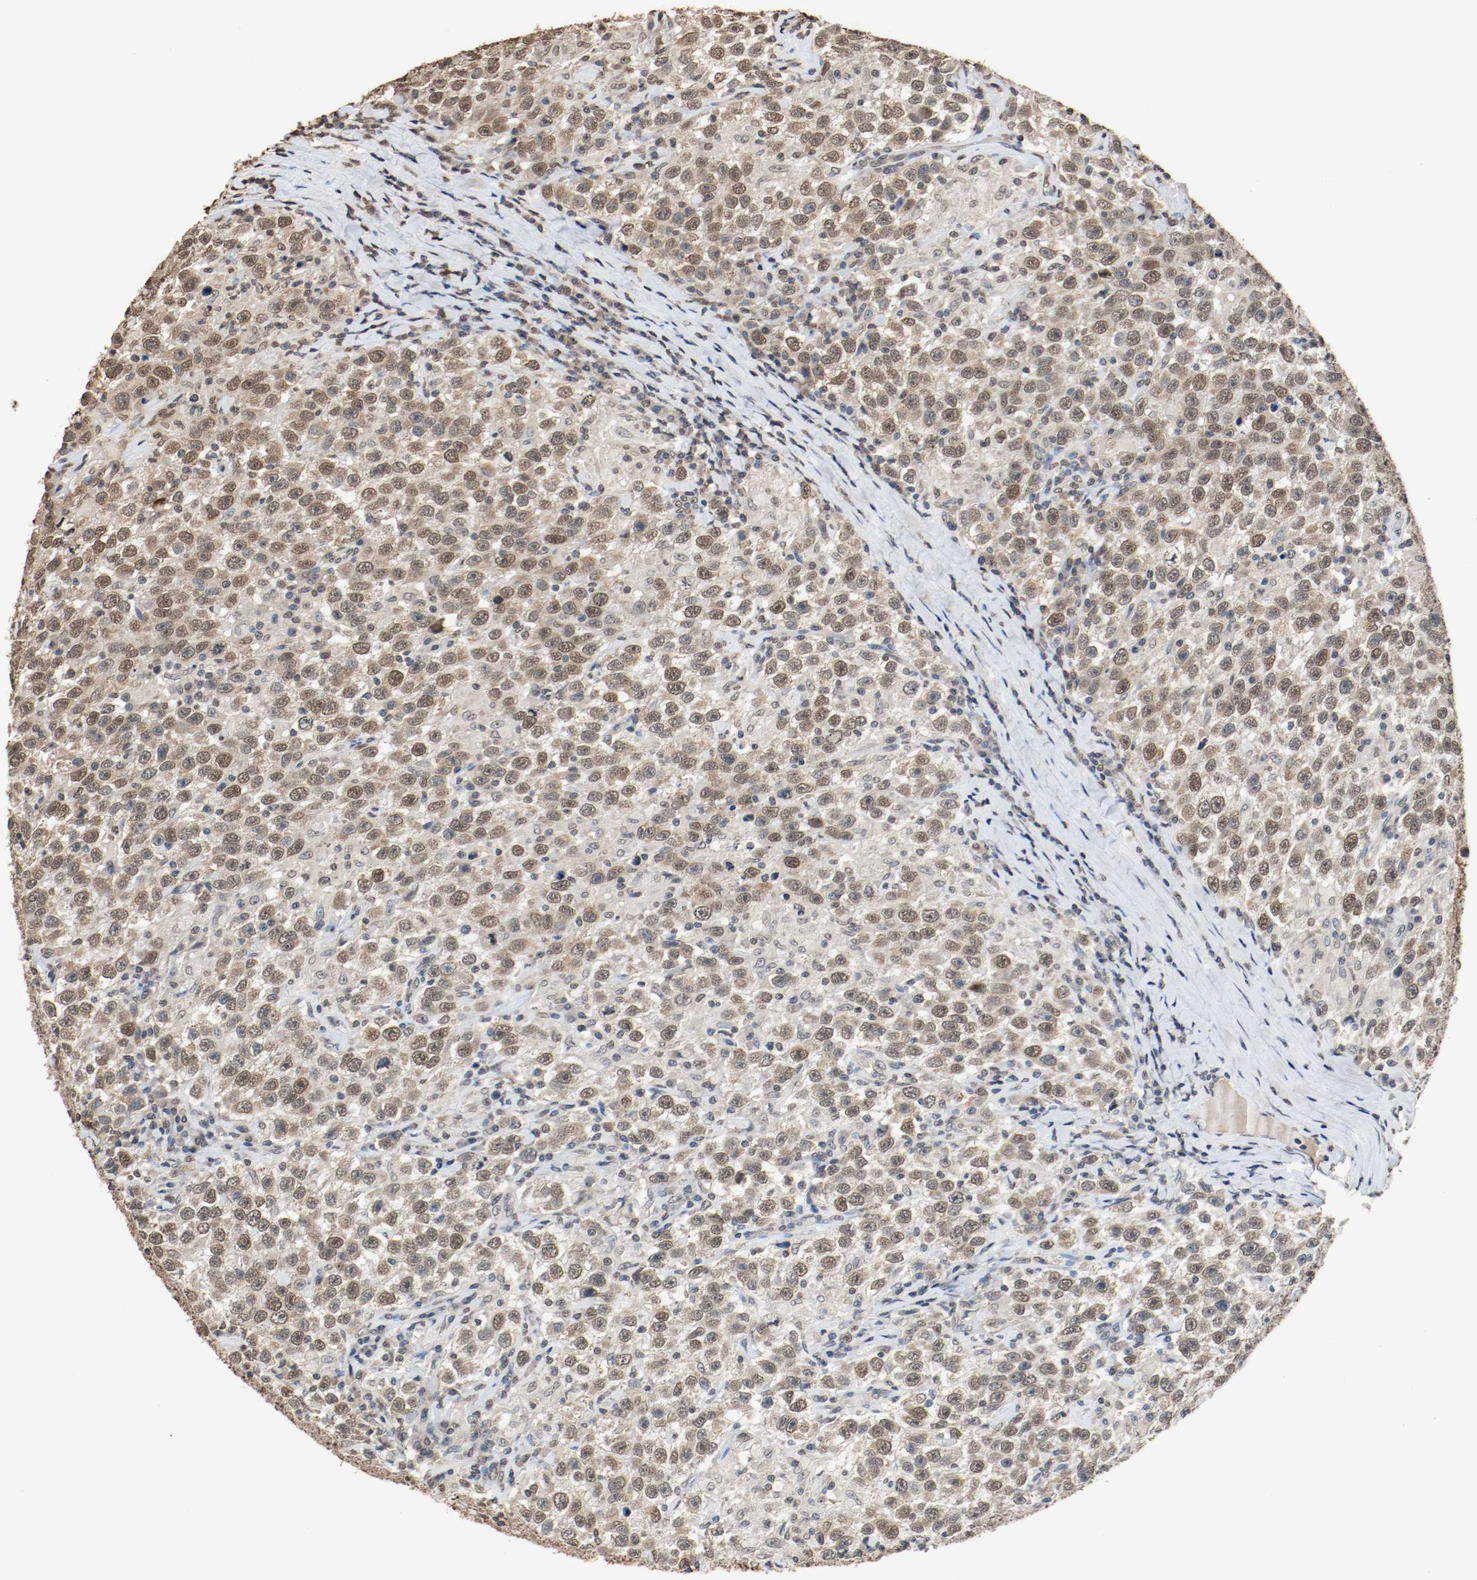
{"staining": {"intensity": "weak", "quantity": ">75%", "location": "cytoplasmic/membranous"}, "tissue": "testis cancer", "cell_type": "Tumor cells", "image_type": "cancer", "snomed": [{"axis": "morphology", "description": "Seminoma, NOS"}, {"axis": "topography", "description": "Testis"}], "caption": "IHC histopathology image of human testis seminoma stained for a protein (brown), which reveals low levels of weak cytoplasmic/membranous staining in about >75% of tumor cells.", "gene": "RTN4", "patient": {"sex": "male", "age": 41}}